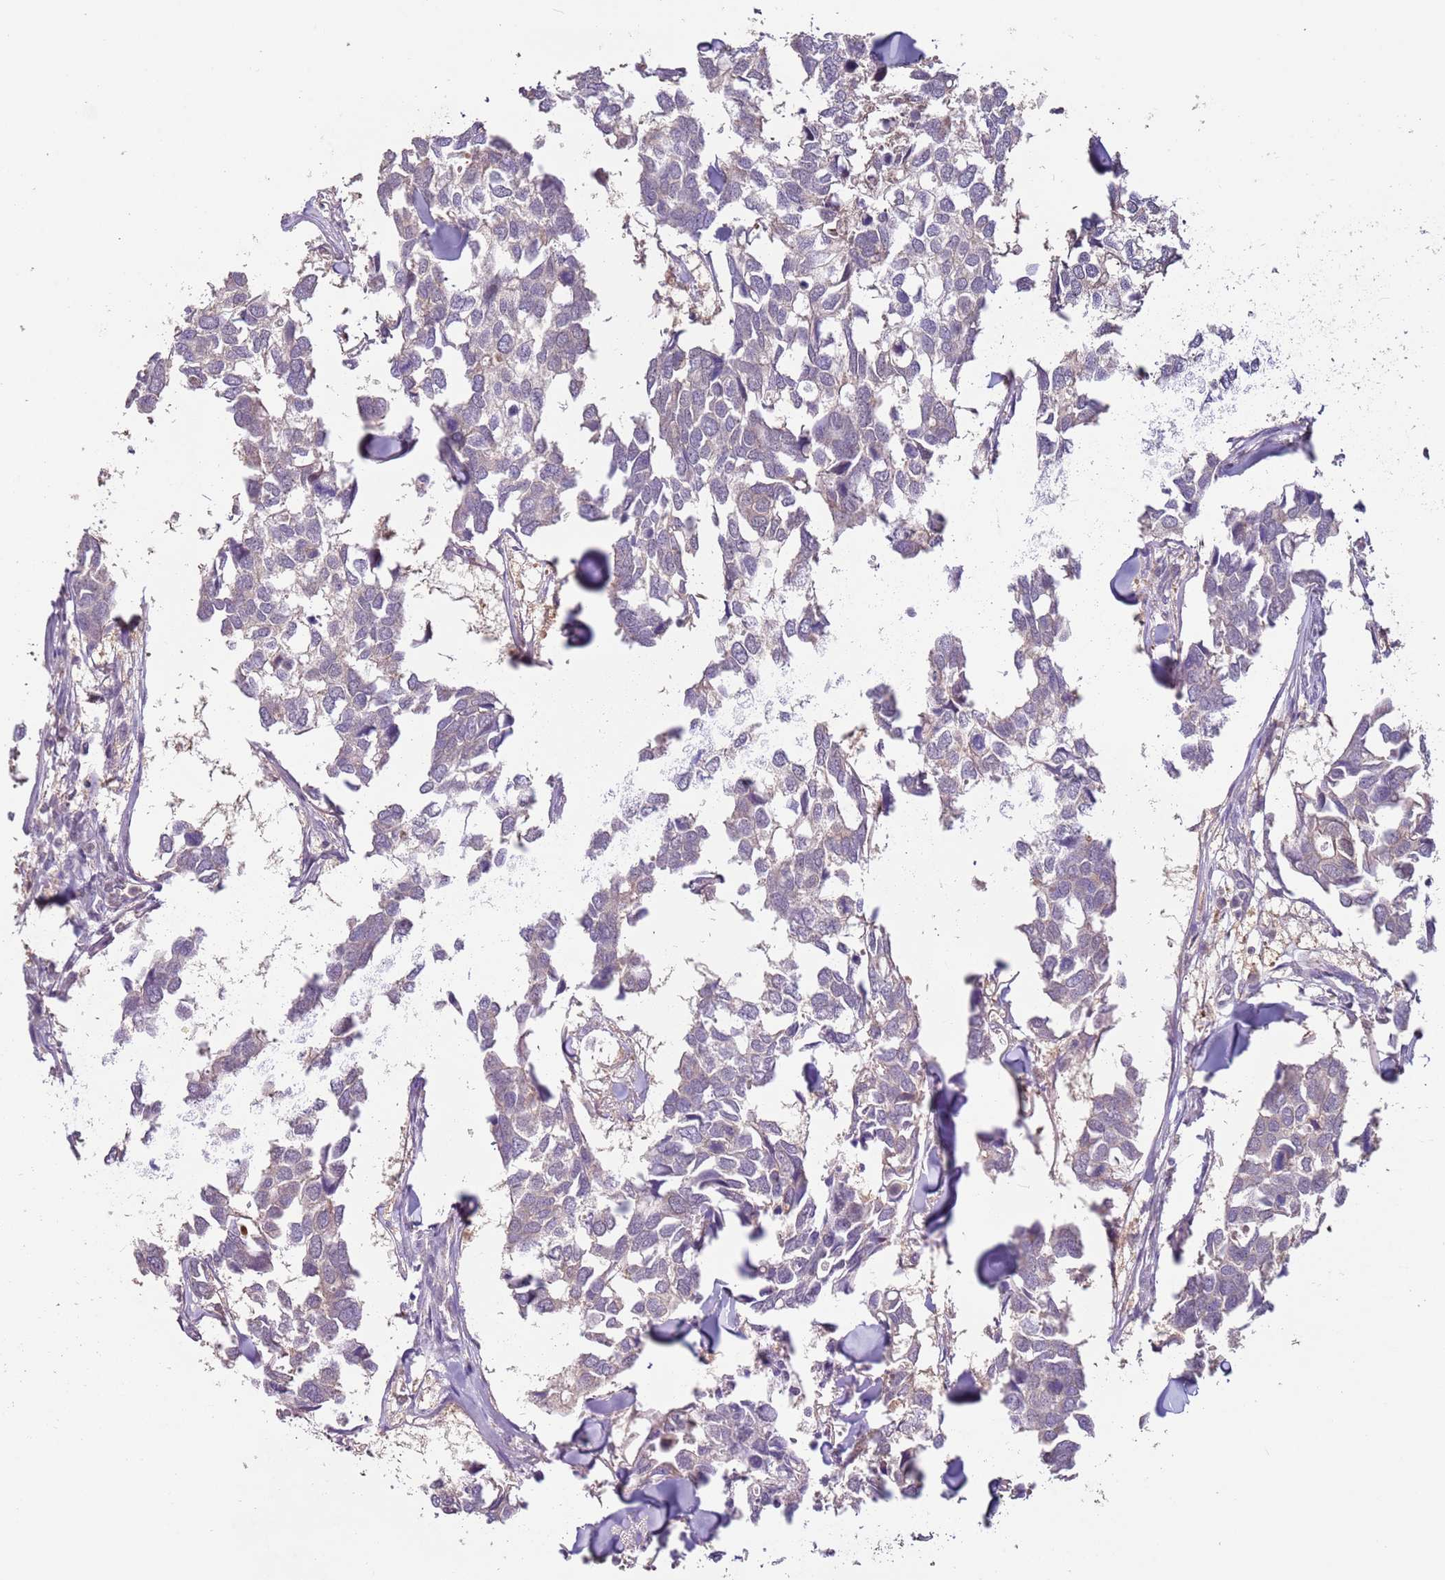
{"staining": {"intensity": "negative", "quantity": "none", "location": "none"}, "tissue": "breast cancer", "cell_type": "Tumor cells", "image_type": "cancer", "snomed": [{"axis": "morphology", "description": "Duct carcinoma"}, {"axis": "topography", "description": "Breast"}], "caption": "A high-resolution histopathology image shows immunohistochemistry (IHC) staining of infiltrating ductal carcinoma (breast), which demonstrates no significant staining in tumor cells. Nuclei are stained in blue.", "gene": "MDH1", "patient": {"sex": "female", "age": 83}}